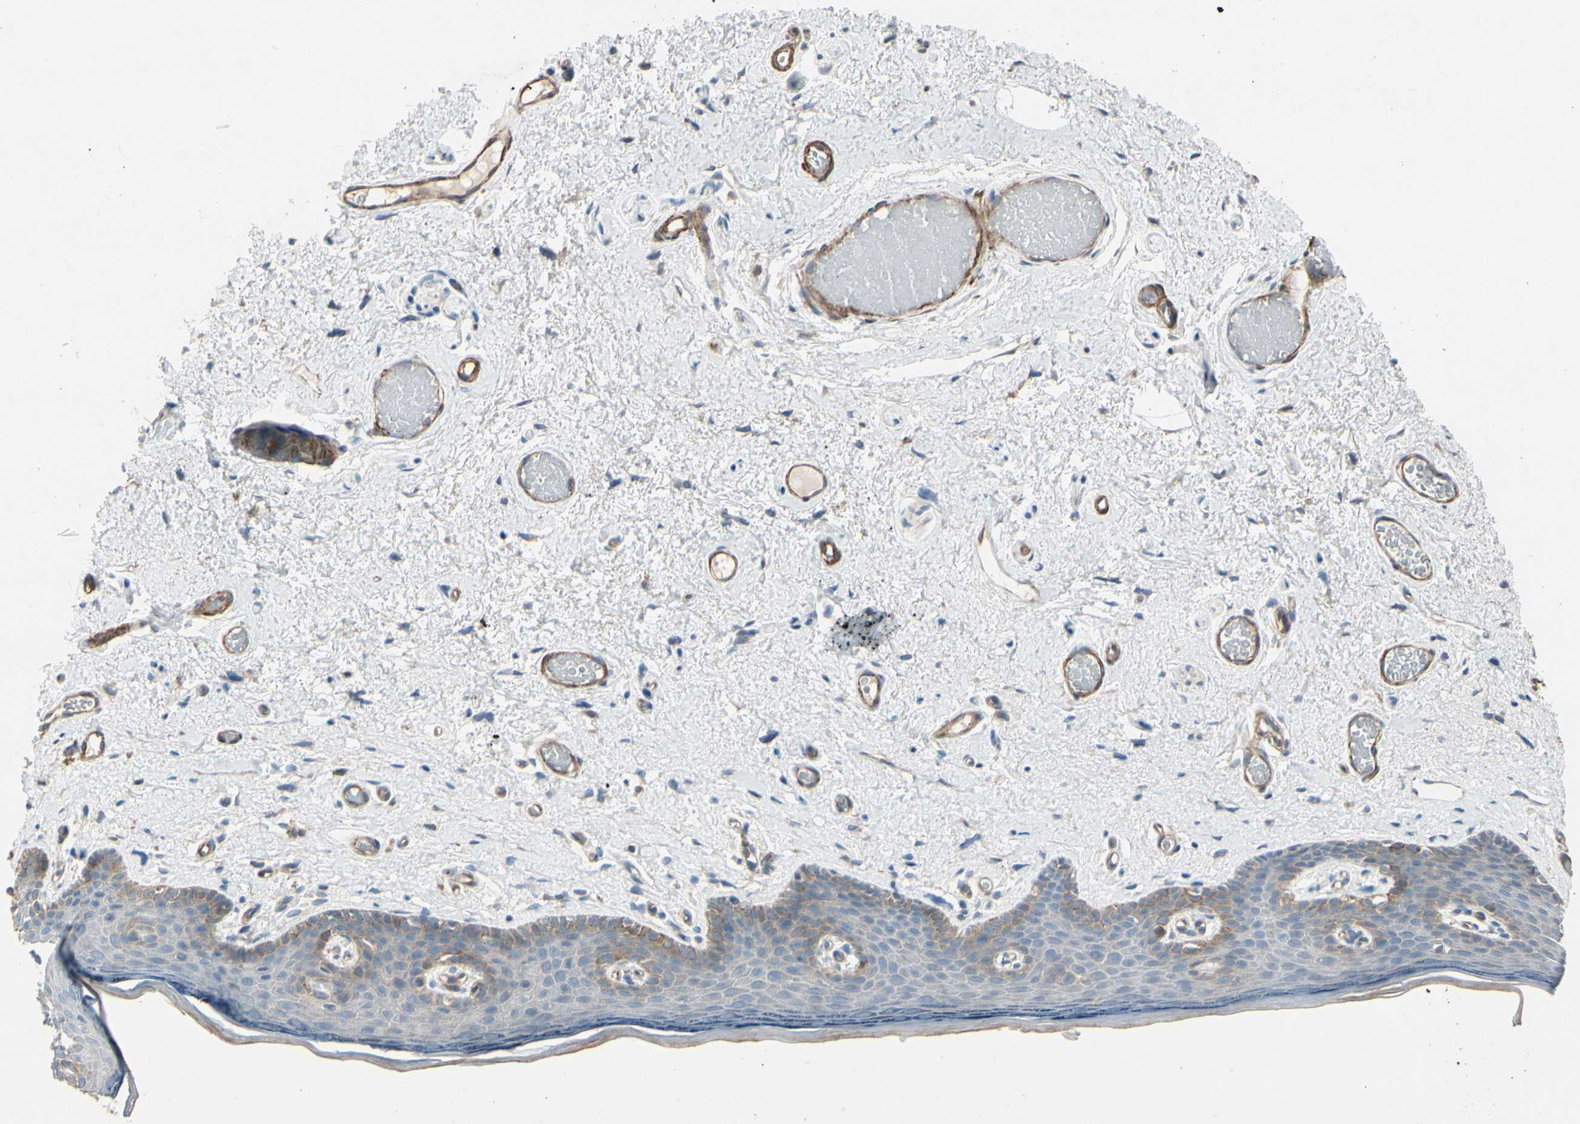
{"staining": {"intensity": "weak", "quantity": "<25%", "location": "cytoplasmic/membranous"}, "tissue": "skin", "cell_type": "Epidermal cells", "image_type": "normal", "snomed": [{"axis": "morphology", "description": "Normal tissue, NOS"}, {"axis": "topography", "description": "Vulva"}], "caption": "A high-resolution micrograph shows immunohistochemistry (IHC) staining of unremarkable skin, which exhibits no significant expression in epidermal cells.", "gene": "TPM1", "patient": {"sex": "female", "age": 54}}